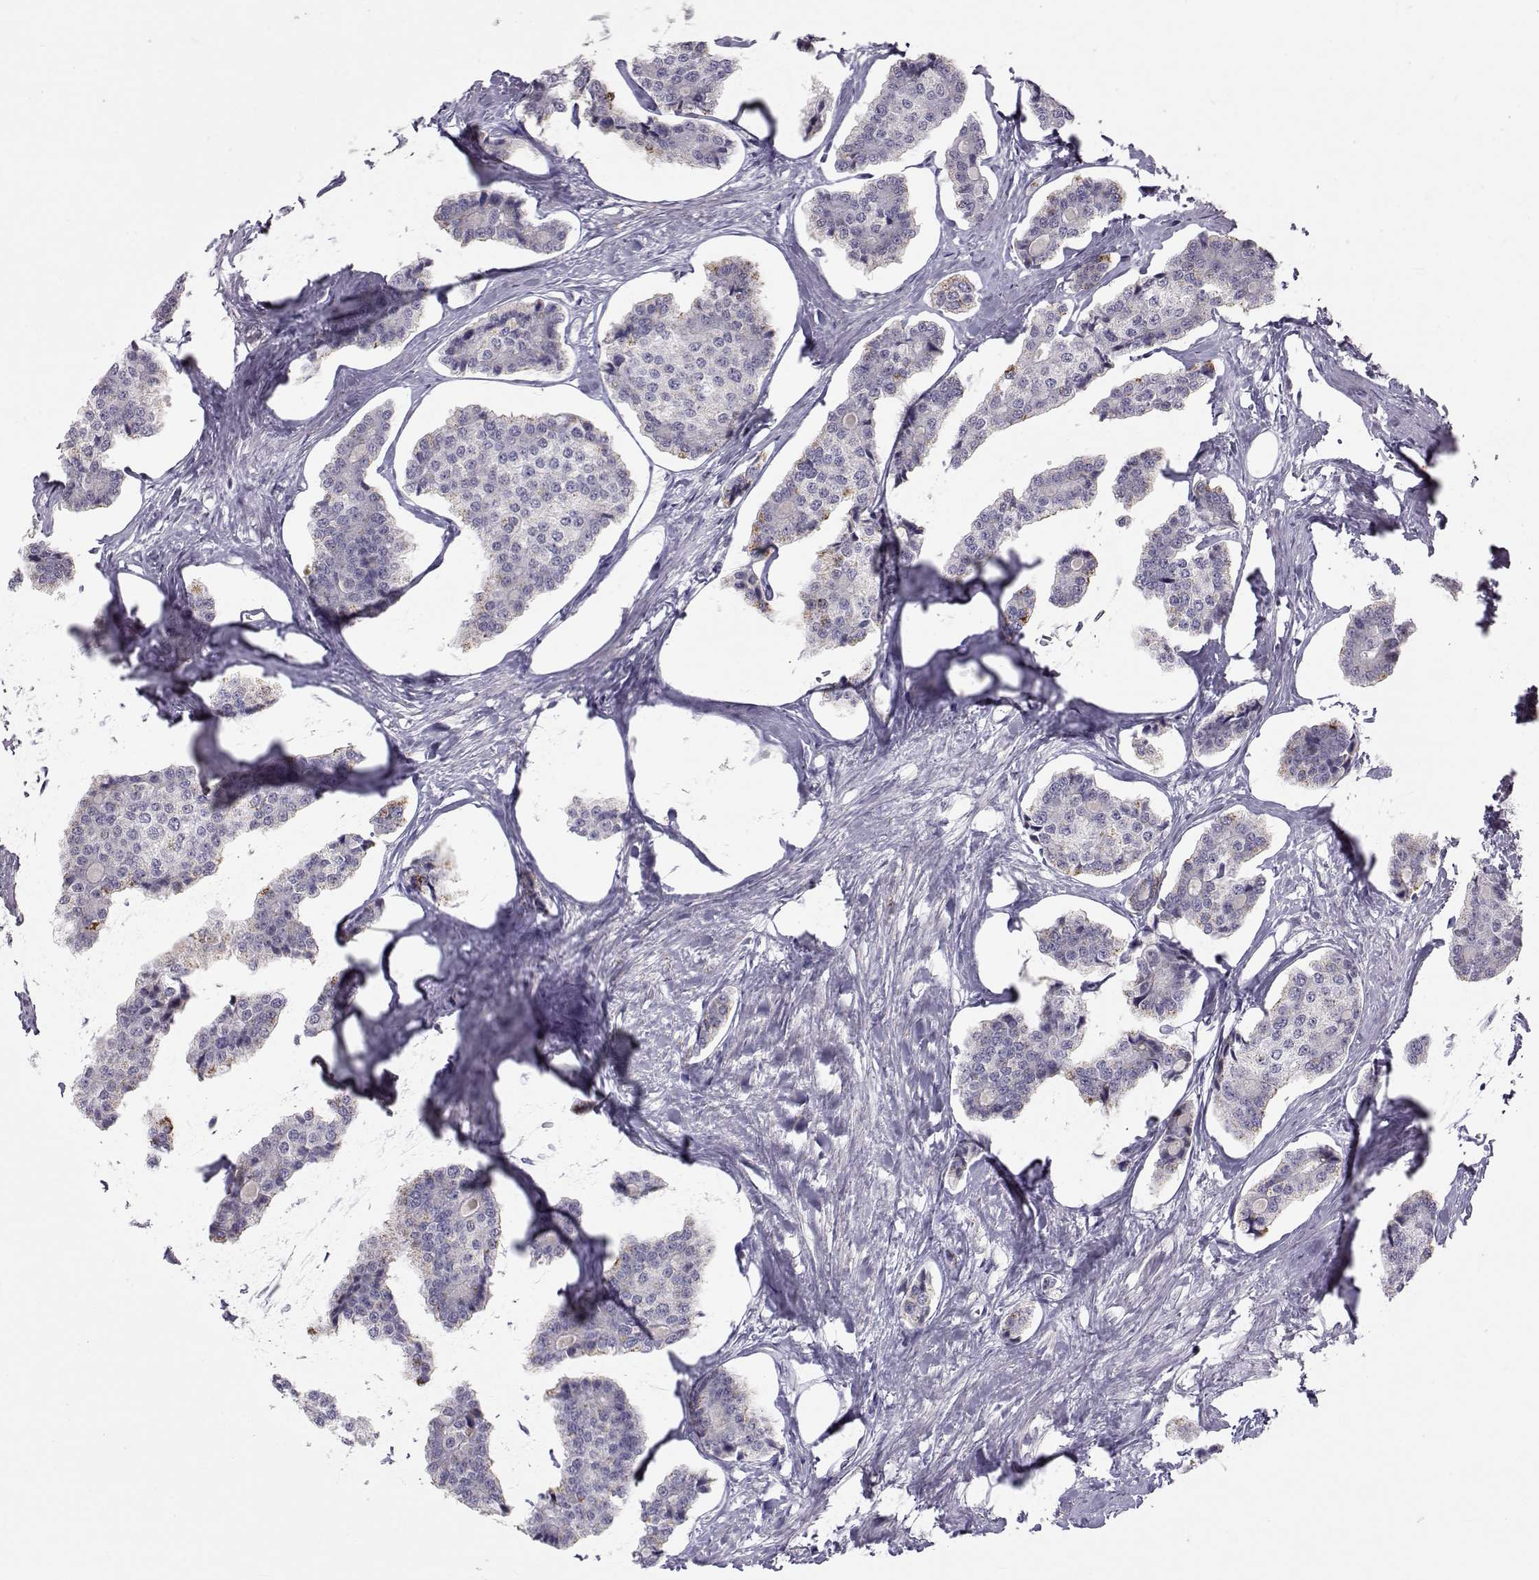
{"staining": {"intensity": "negative", "quantity": "none", "location": "none"}, "tissue": "carcinoid", "cell_type": "Tumor cells", "image_type": "cancer", "snomed": [{"axis": "morphology", "description": "Carcinoid, malignant, NOS"}, {"axis": "topography", "description": "Small intestine"}], "caption": "High magnification brightfield microscopy of carcinoid (malignant) stained with DAB (3,3'-diaminobenzidine) (brown) and counterstained with hematoxylin (blue): tumor cells show no significant expression.", "gene": "NPVF", "patient": {"sex": "female", "age": 65}}